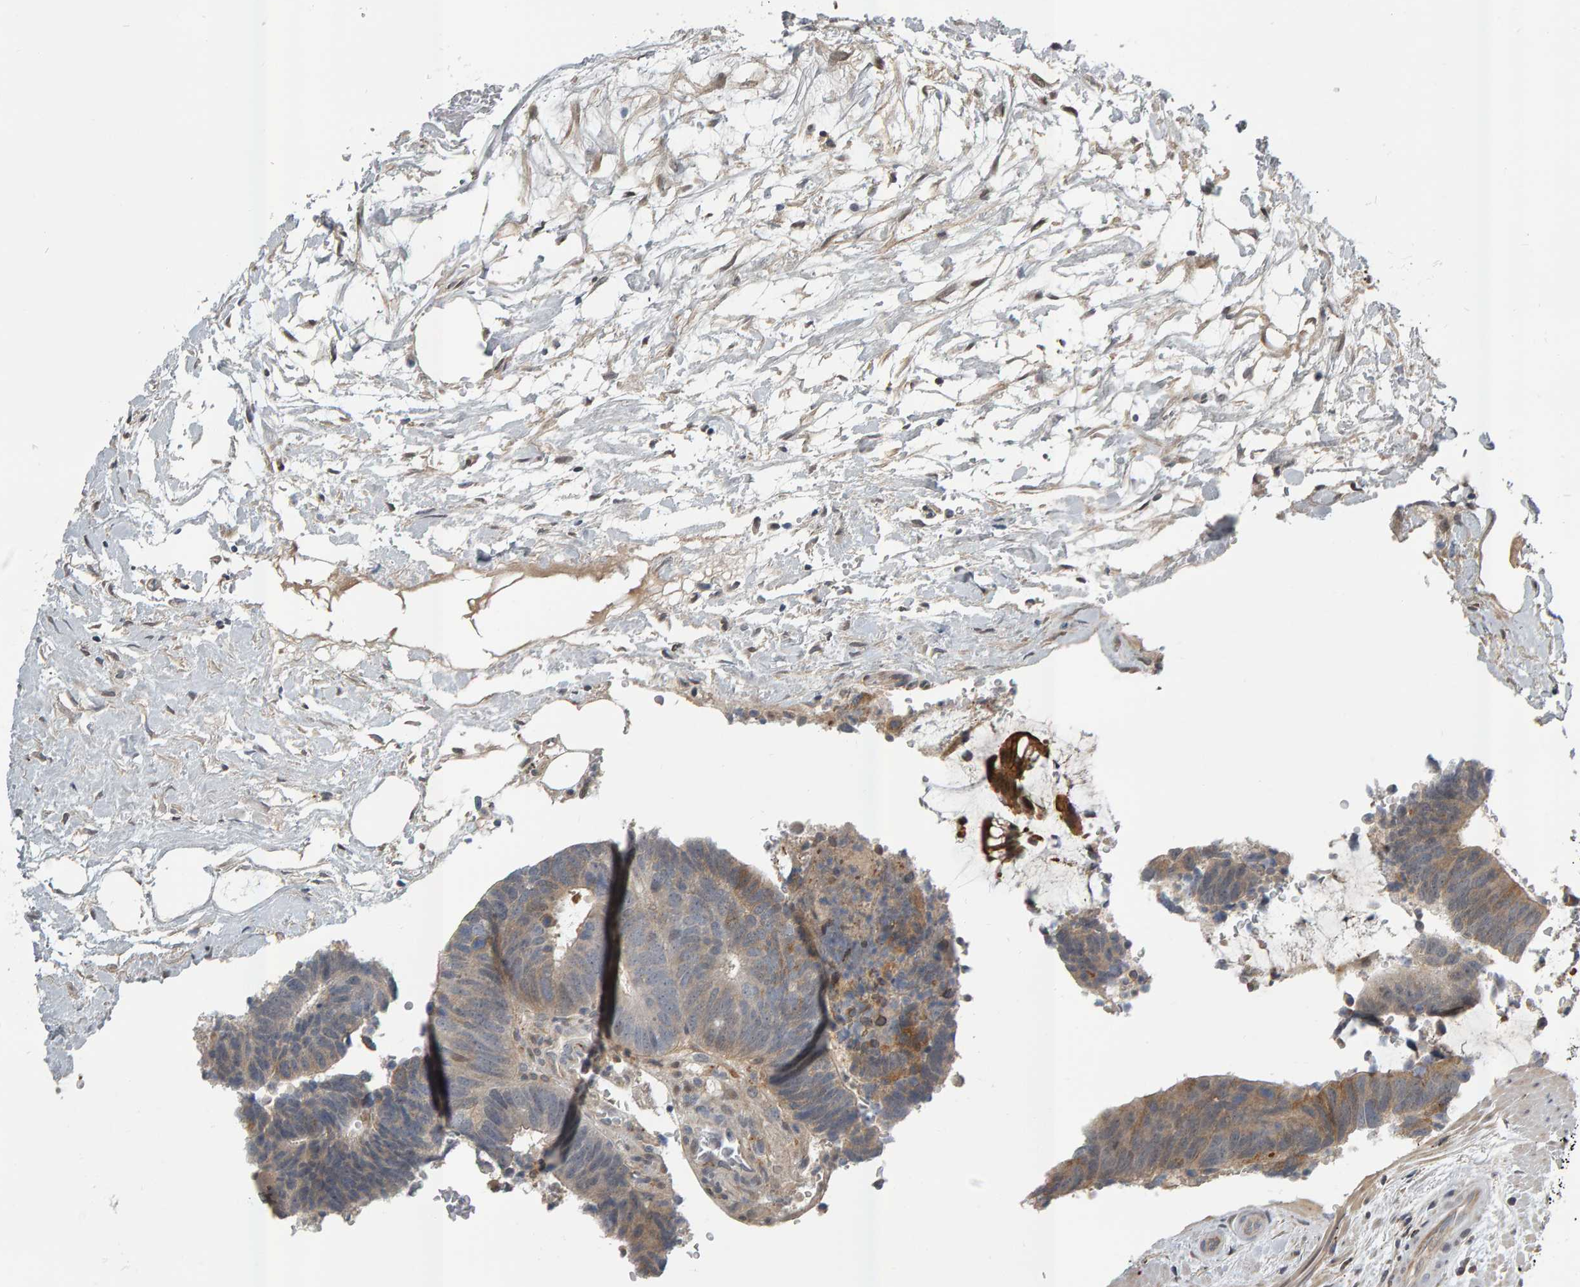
{"staining": {"intensity": "moderate", "quantity": "<25%", "location": "cytoplasmic/membranous"}, "tissue": "colorectal cancer", "cell_type": "Tumor cells", "image_type": "cancer", "snomed": [{"axis": "morphology", "description": "Adenocarcinoma, NOS"}, {"axis": "topography", "description": "Colon"}], "caption": "Colorectal cancer (adenocarcinoma) tissue displays moderate cytoplasmic/membranous staining in approximately <25% of tumor cells, visualized by immunohistochemistry.", "gene": "ZNF160", "patient": {"sex": "male", "age": 56}}